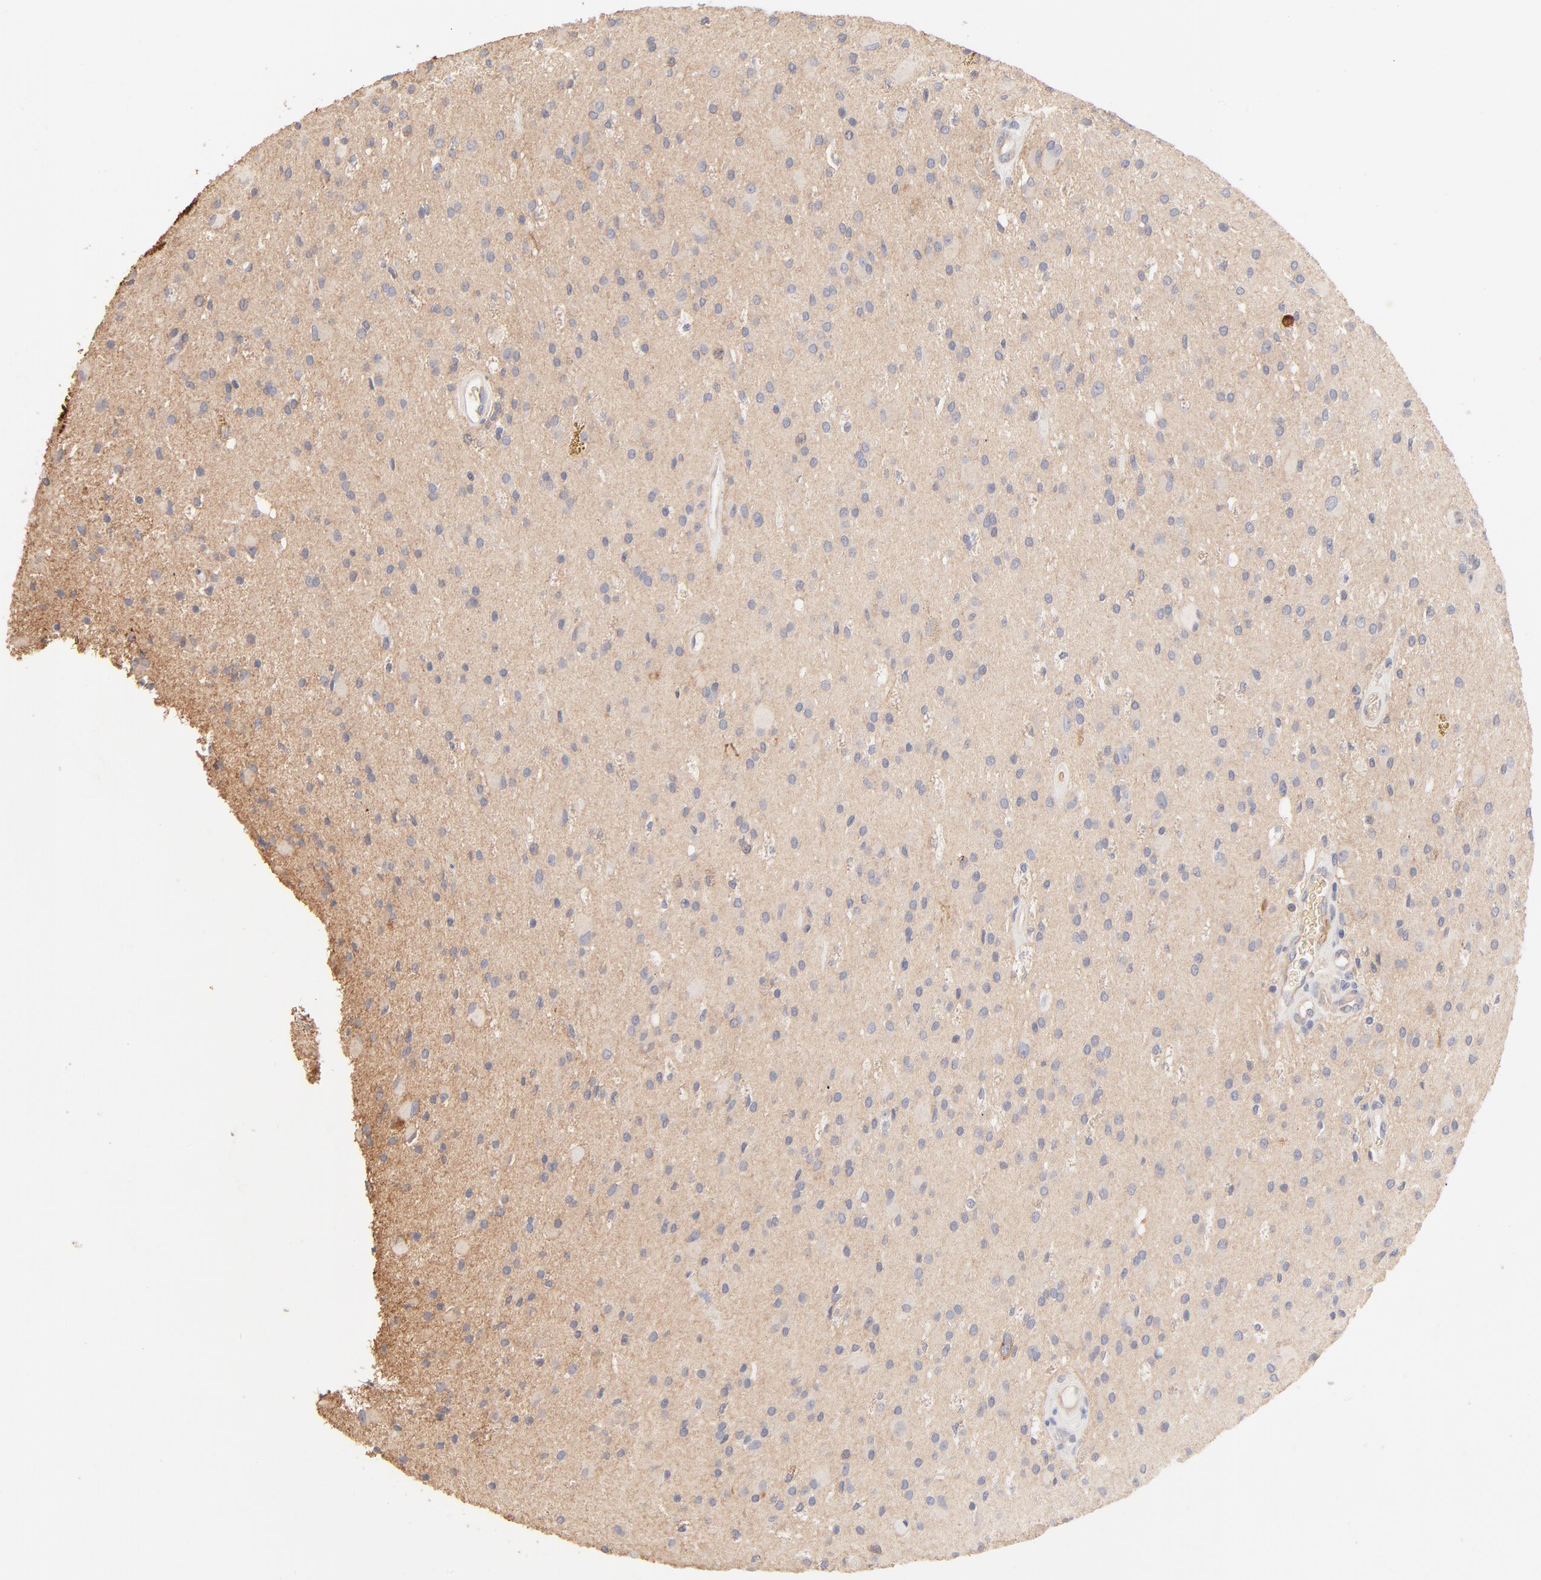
{"staining": {"intensity": "negative", "quantity": "none", "location": "none"}, "tissue": "glioma", "cell_type": "Tumor cells", "image_type": "cancer", "snomed": [{"axis": "morphology", "description": "Glioma, malignant, Low grade"}, {"axis": "topography", "description": "Brain"}], "caption": "Immunohistochemical staining of glioma demonstrates no significant staining in tumor cells.", "gene": "SPTB", "patient": {"sex": "male", "age": 58}}